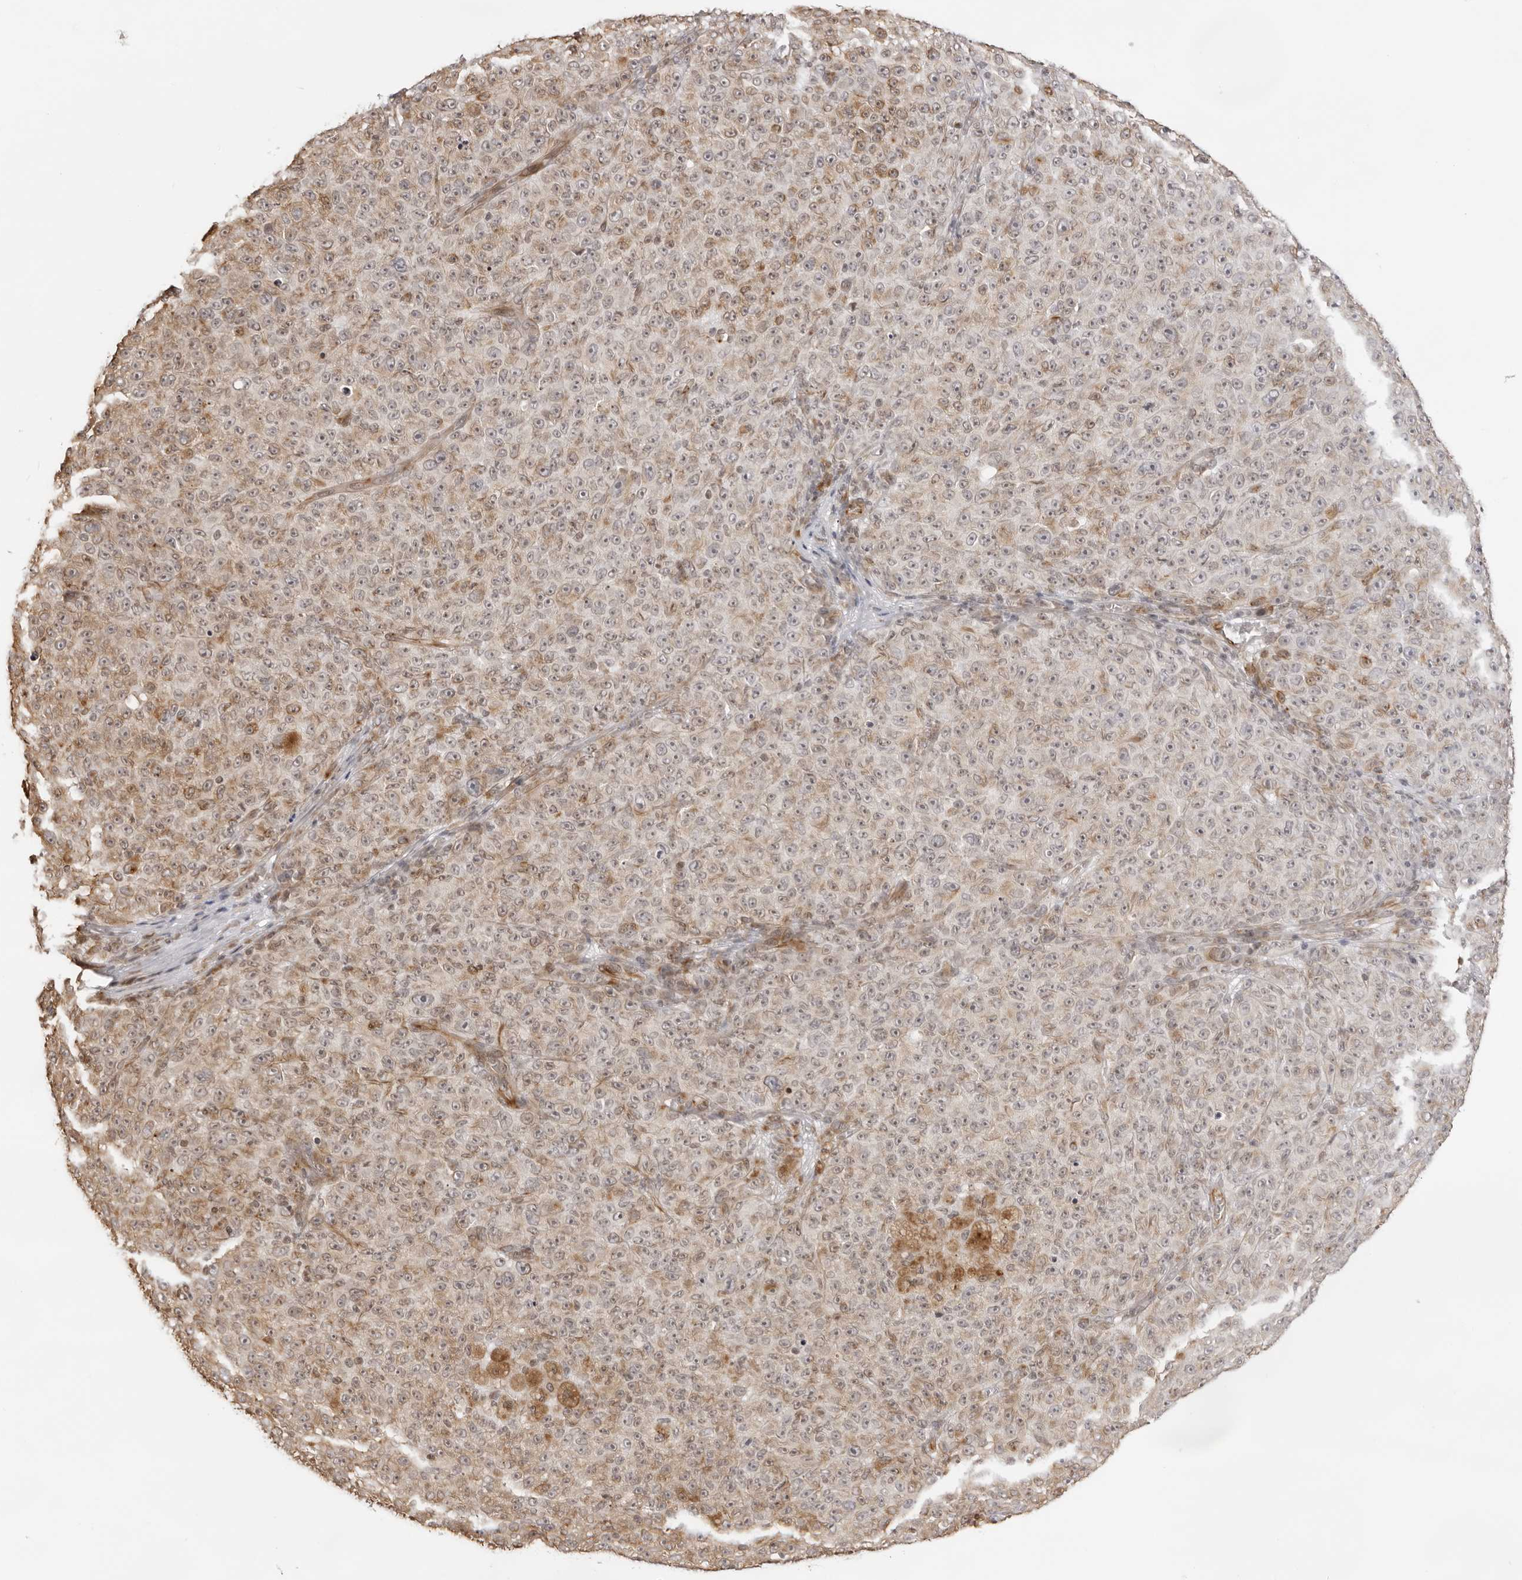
{"staining": {"intensity": "weak", "quantity": ">75%", "location": "cytoplasmic/membranous"}, "tissue": "melanoma", "cell_type": "Tumor cells", "image_type": "cancer", "snomed": [{"axis": "morphology", "description": "Malignant melanoma, NOS"}, {"axis": "topography", "description": "Skin"}], "caption": "DAB immunohistochemical staining of malignant melanoma reveals weak cytoplasmic/membranous protein positivity in about >75% of tumor cells.", "gene": "DYNLT5", "patient": {"sex": "female", "age": 82}}